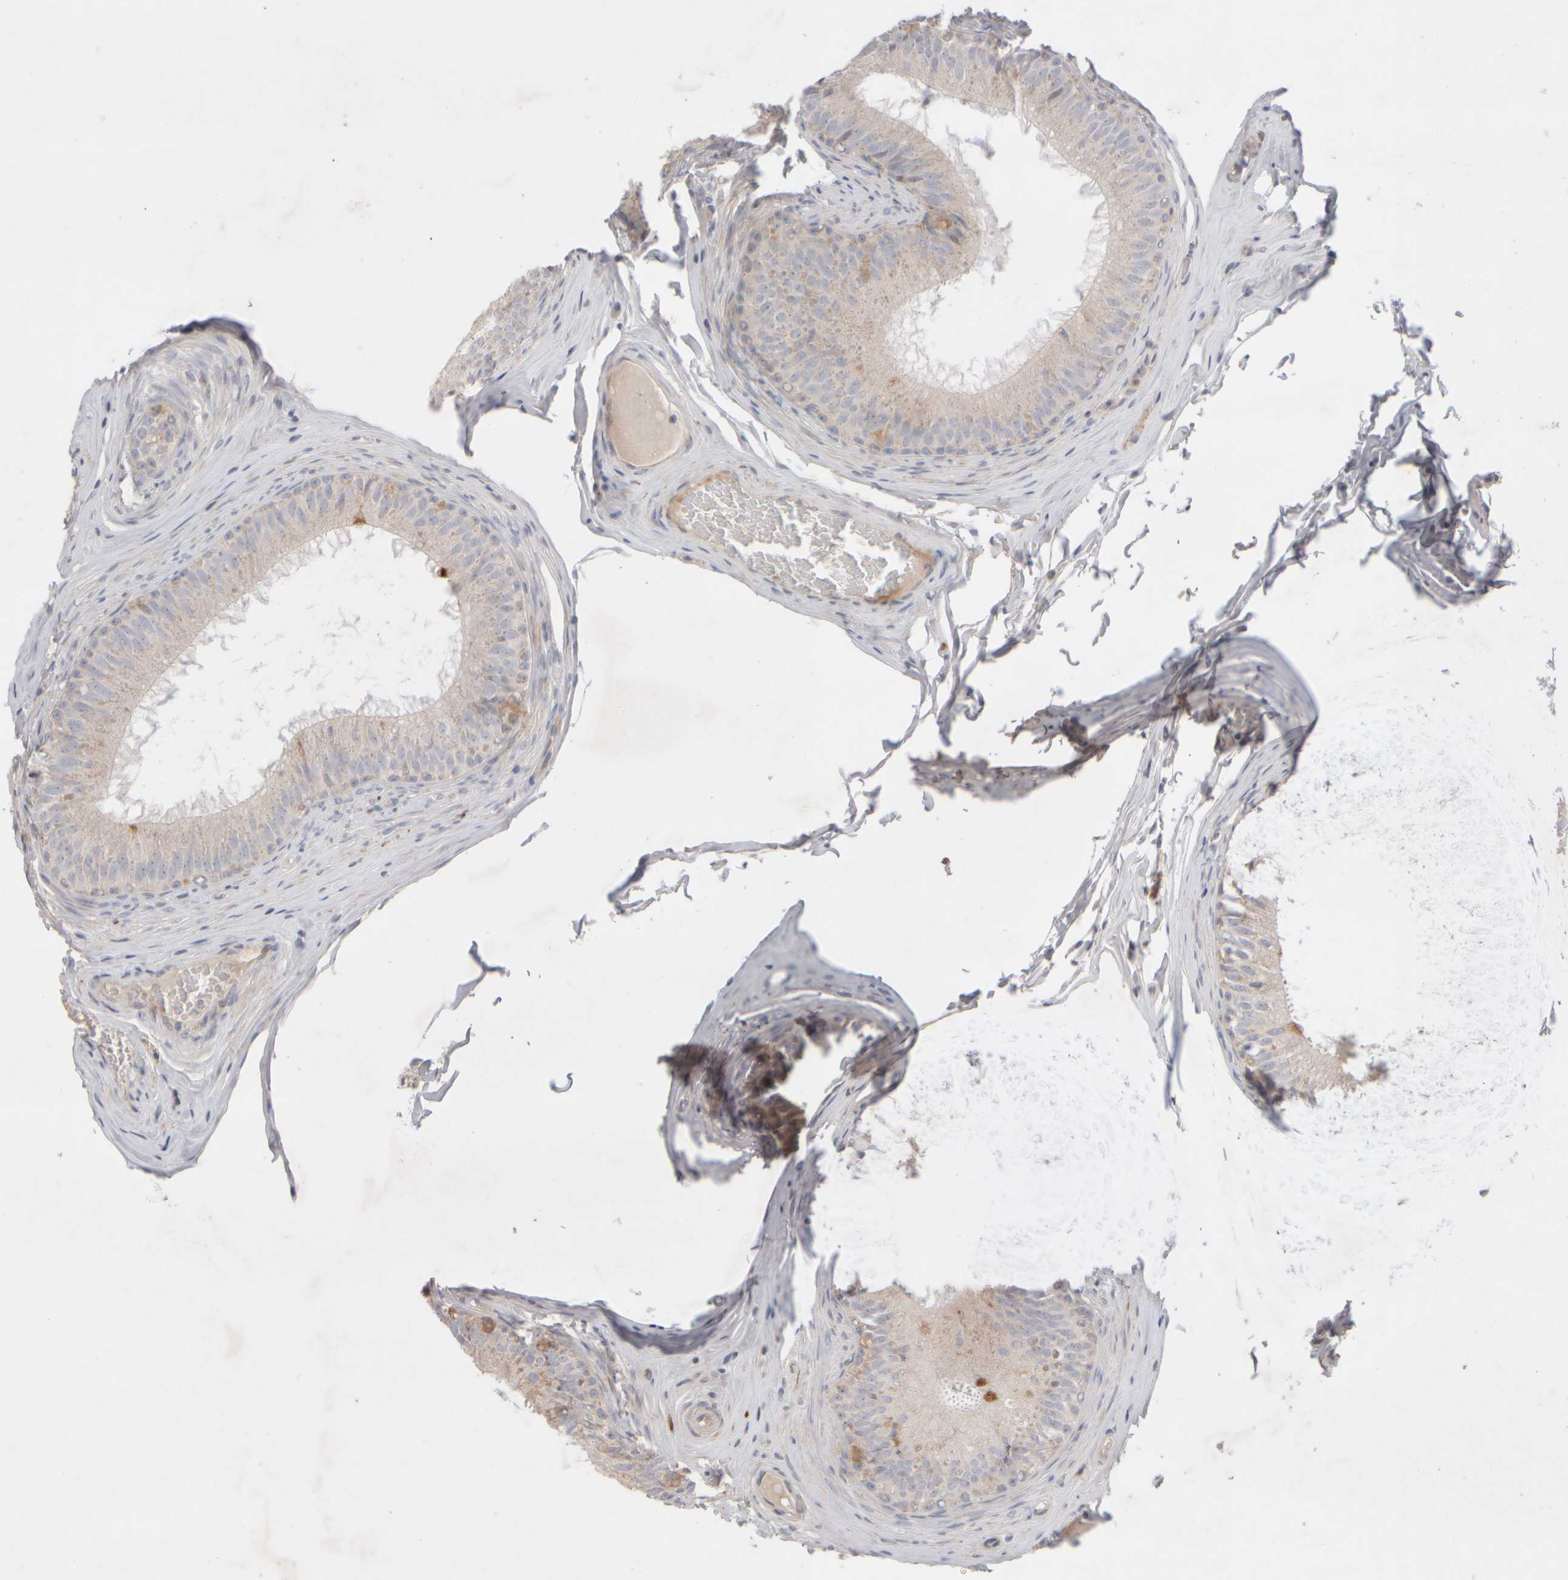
{"staining": {"intensity": "moderate", "quantity": "<25%", "location": "cytoplasmic/membranous"}, "tissue": "epididymis", "cell_type": "Glandular cells", "image_type": "normal", "snomed": [{"axis": "morphology", "description": "Normal tissue, NOS"}, {"axis": "topography", "description": "Epididymis"}], "caption": "A photomicrograph of human epididymis stained for a protein reveals moderate cytoplasmic/membranous brown staining in glandular cells. The protein is shown in brown color, while the nuclei are stained blue.", "gene": "CHADL", "patient": {"sex": "male", "age": 32}}